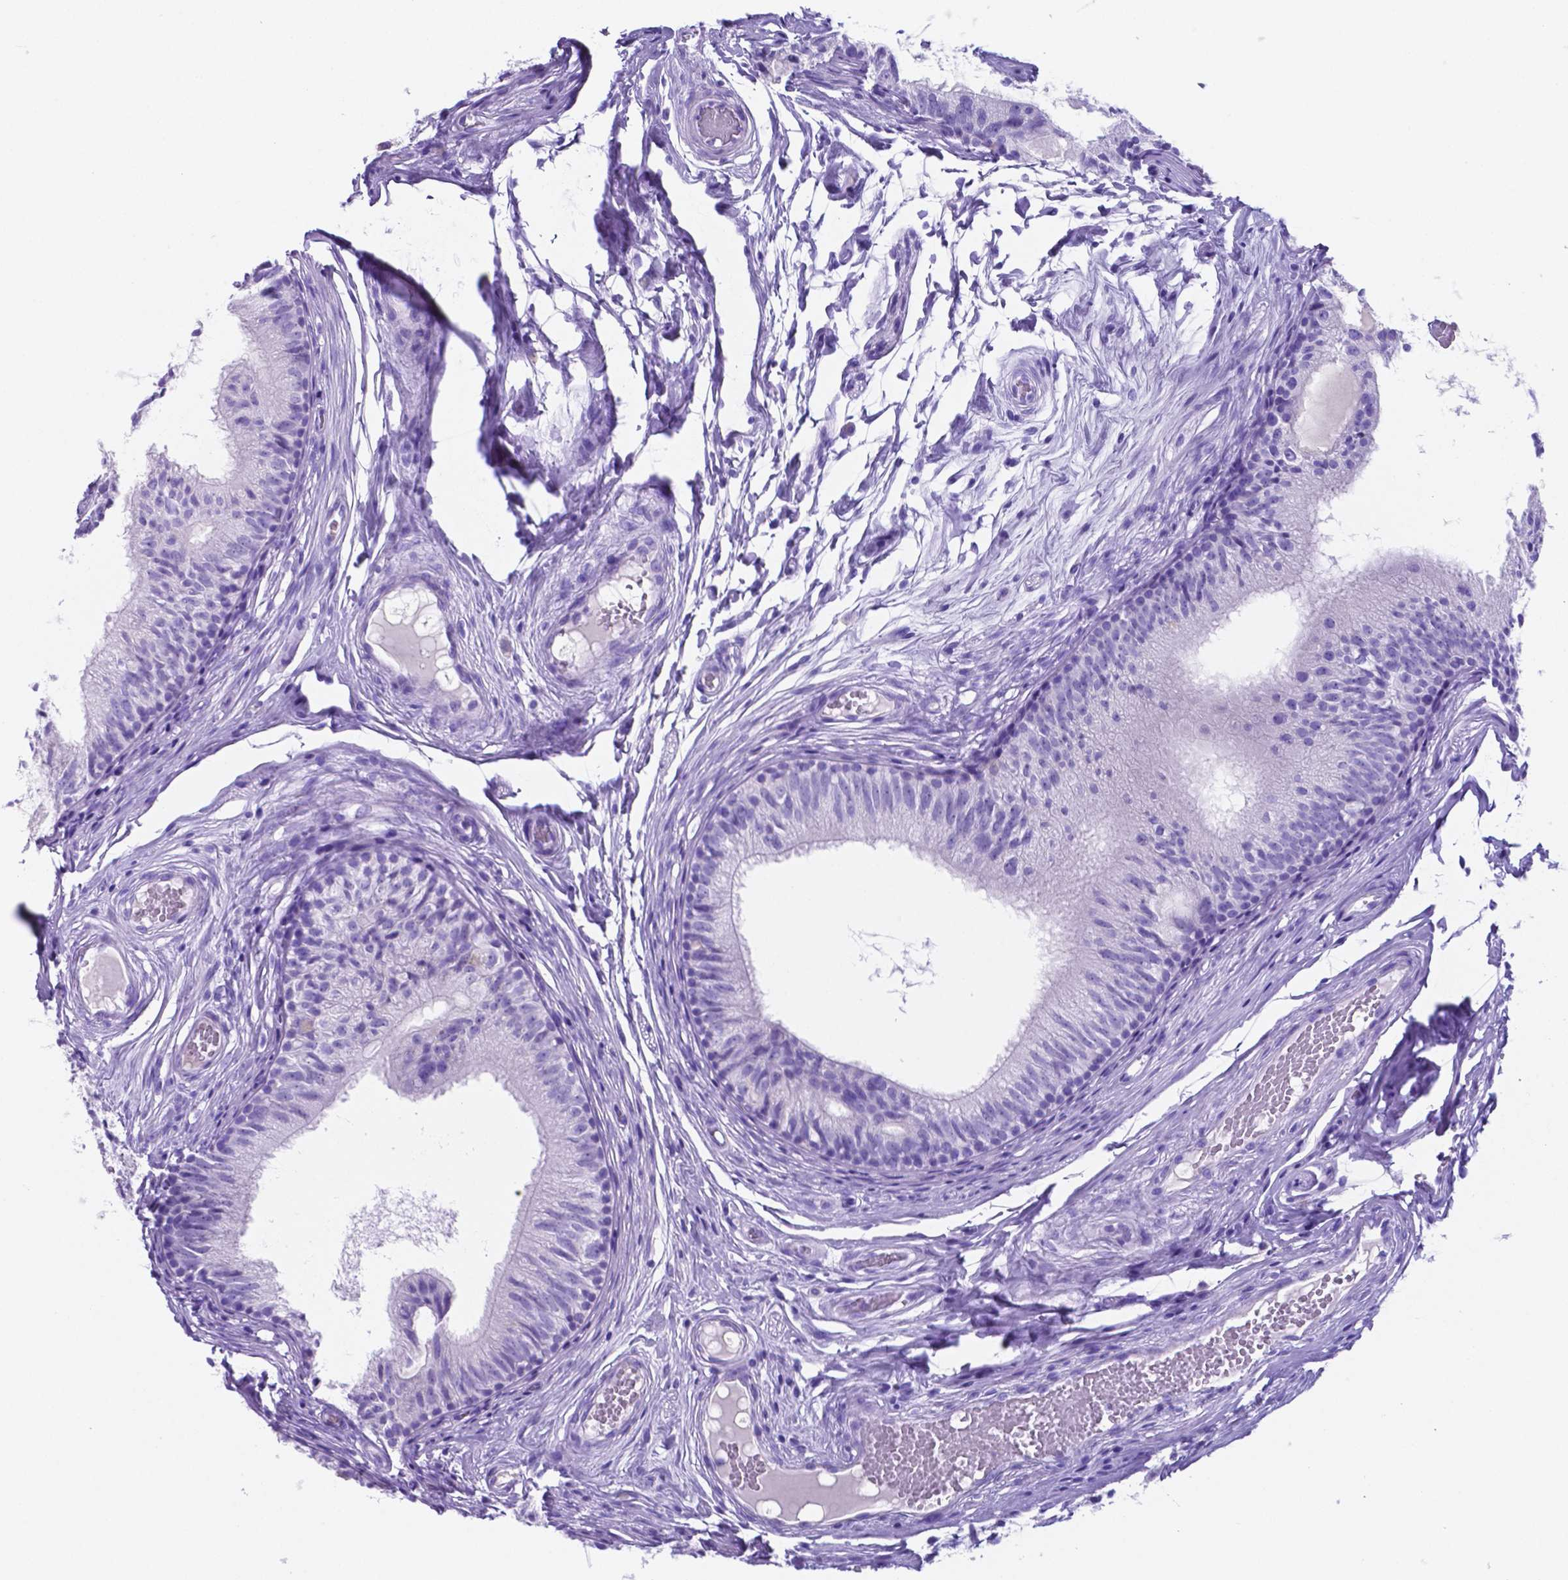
{"staining": {"intensity": "negative", "quantity": "none", "location": "none"}, "tissue": "epididymis", "cell_type": "Glandular cells", "image_type": "normal", "snomed": [{"axis": "morphology", "description": "Normal tissue, NOS"}, {"axis": "topography", "description": "Epididymis"}], "caption": "High power microscopy photomicrograph of an immunohistochemistry (IHC) image of normal epididymis, revealing no significant staining in glandular cells. The staining is performed using DAB brown chromogen with nuclei counter-stained in using hematoxylin.", "gene": "DNAAF8", "patient": {"sex": "male", "age": 29}}